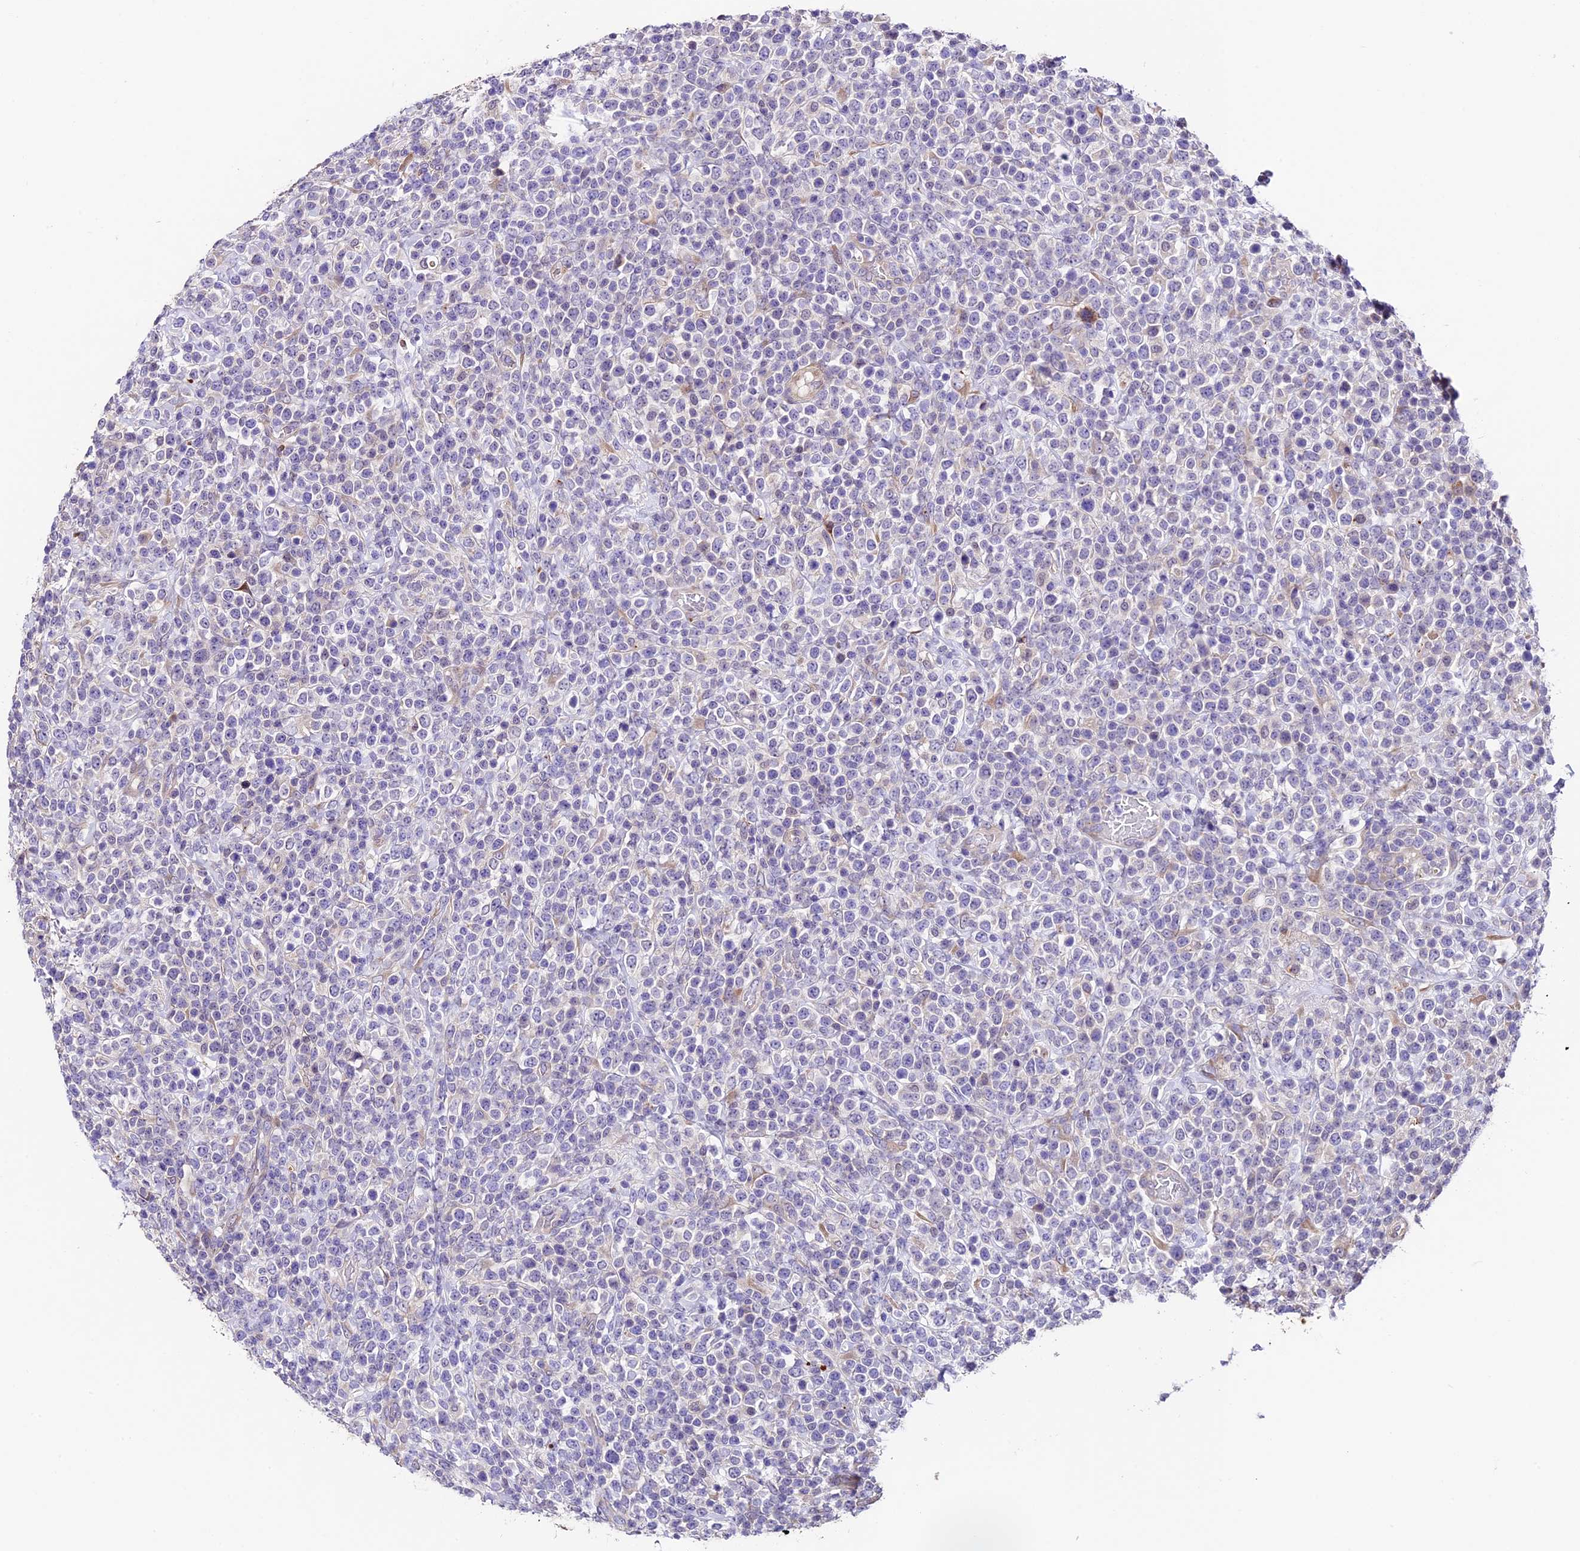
{"staining": {"intensity": "negative", "quantity": "none", "location": "none"}, "tissue": "lymphoma", "cell_type": "Tumor cells", "image_type": "cancer", "snomed": [{"axis": "morphology", "description": "Malignant lymphoma, non-Hodgkin's type, High grade"}, {"axis": "topography", "description": "Colon"}], "caption": "High magnification brightfield microscopy of lymphoma stained with DAB (3,3'-diaminobenzidine) (brown) and counterstained with hematoxylin (blue): tumor cells show no significant expression.", "gene": "LSM7", "patient": {"sex": "female", "age": 53}}